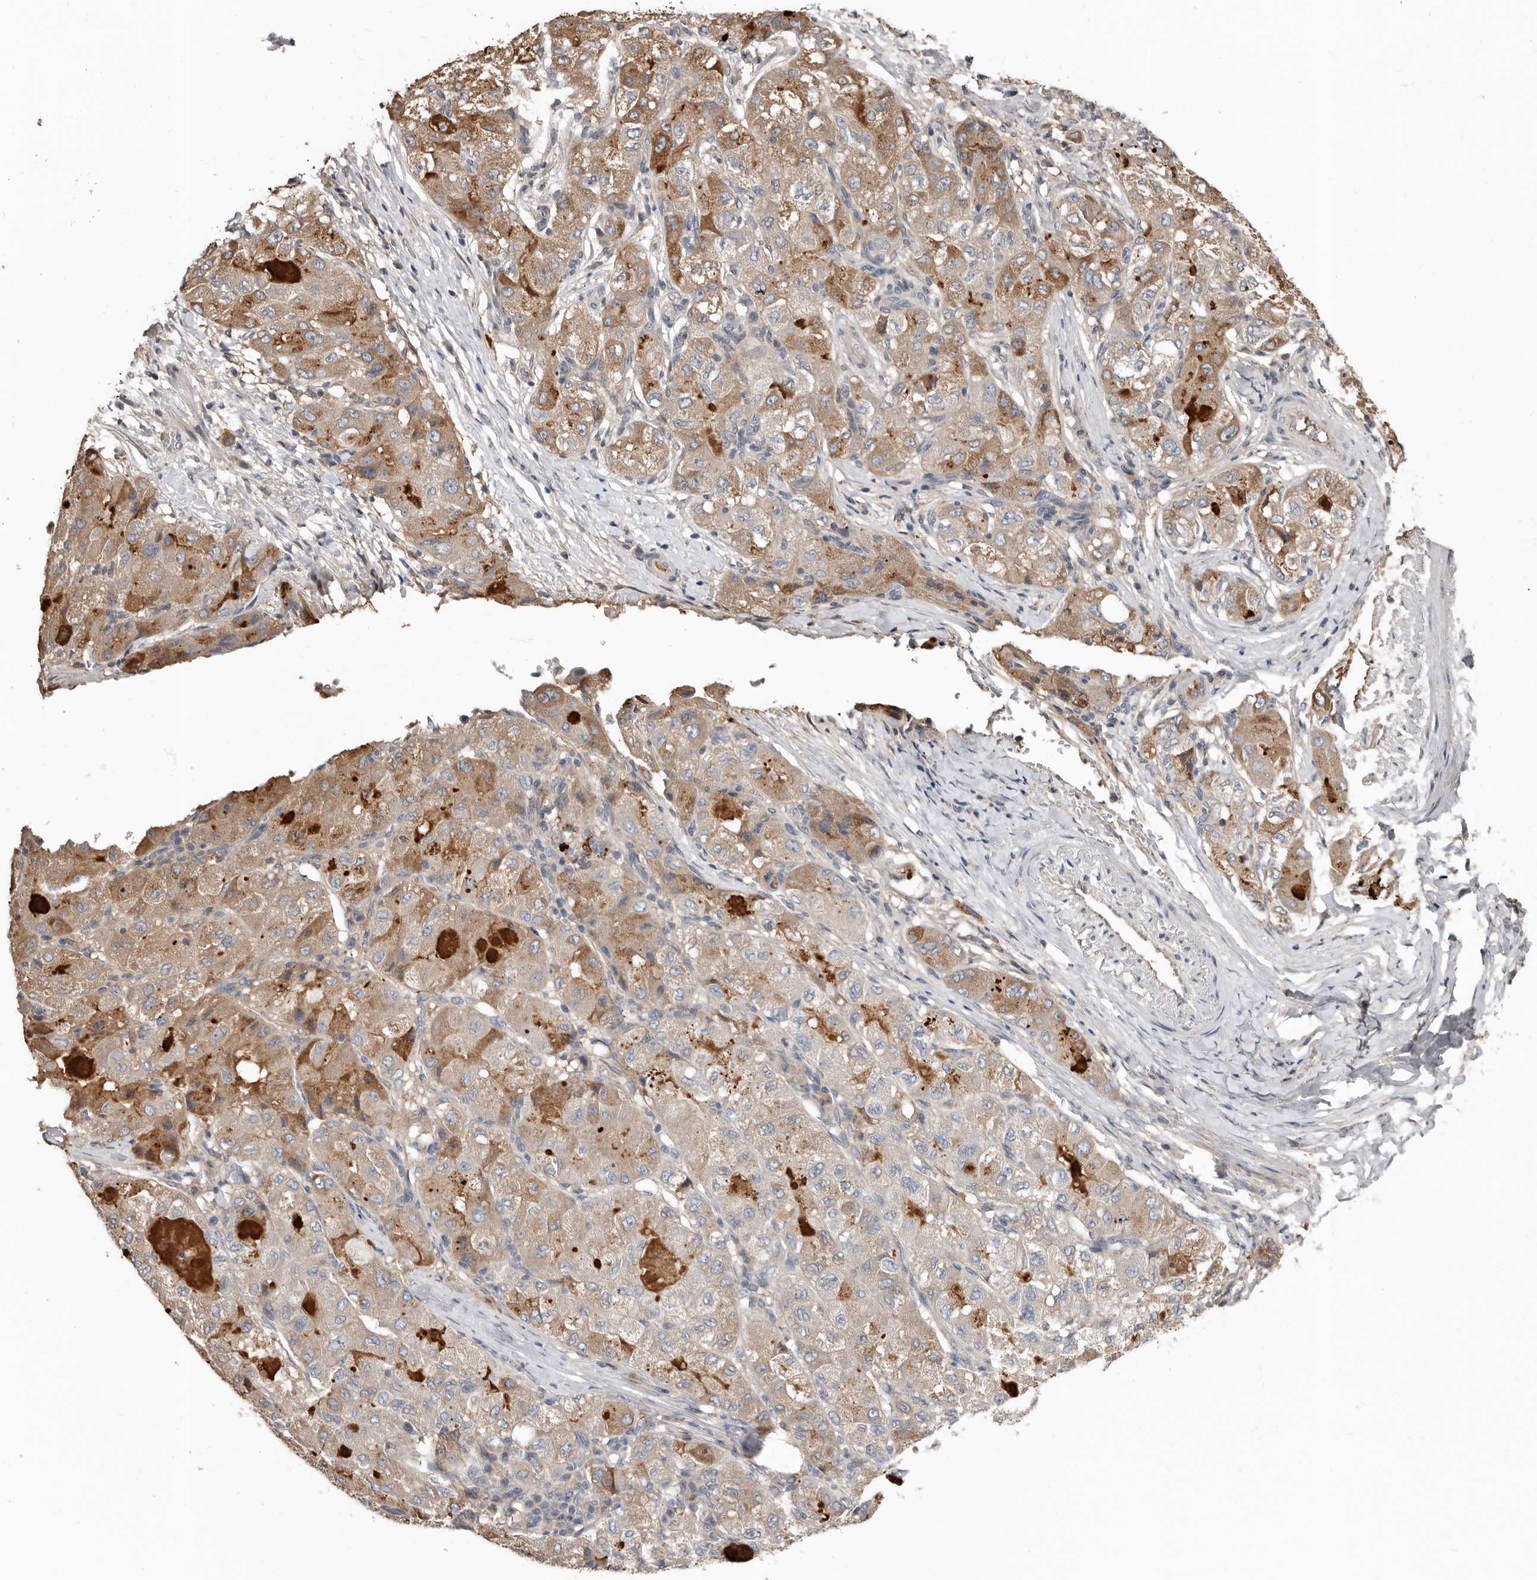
{"staining": {"intensity": "moderate", "quantity": "25%-75%", "location": "cytoplasmic/membranous"}, "tissue": "liver cancer", "cell_type": "Tumor cells", "image_type": "cancer", "snomed": [{"axis": "morphology", "description": "Carcinoma, Hepatocellular, NOS"}, {"axis": "topography", "description": "Liver"}], "caption": "DAB (3,3'-diaminobenzidine) immunohistochemical staining of human liver cancer shows moderate cytoplasmic/membranous protein positivity in about 25%-75% of tumor cells.", "gene": "LRGUK", "patient": {"sex": "male", "age": 80}}